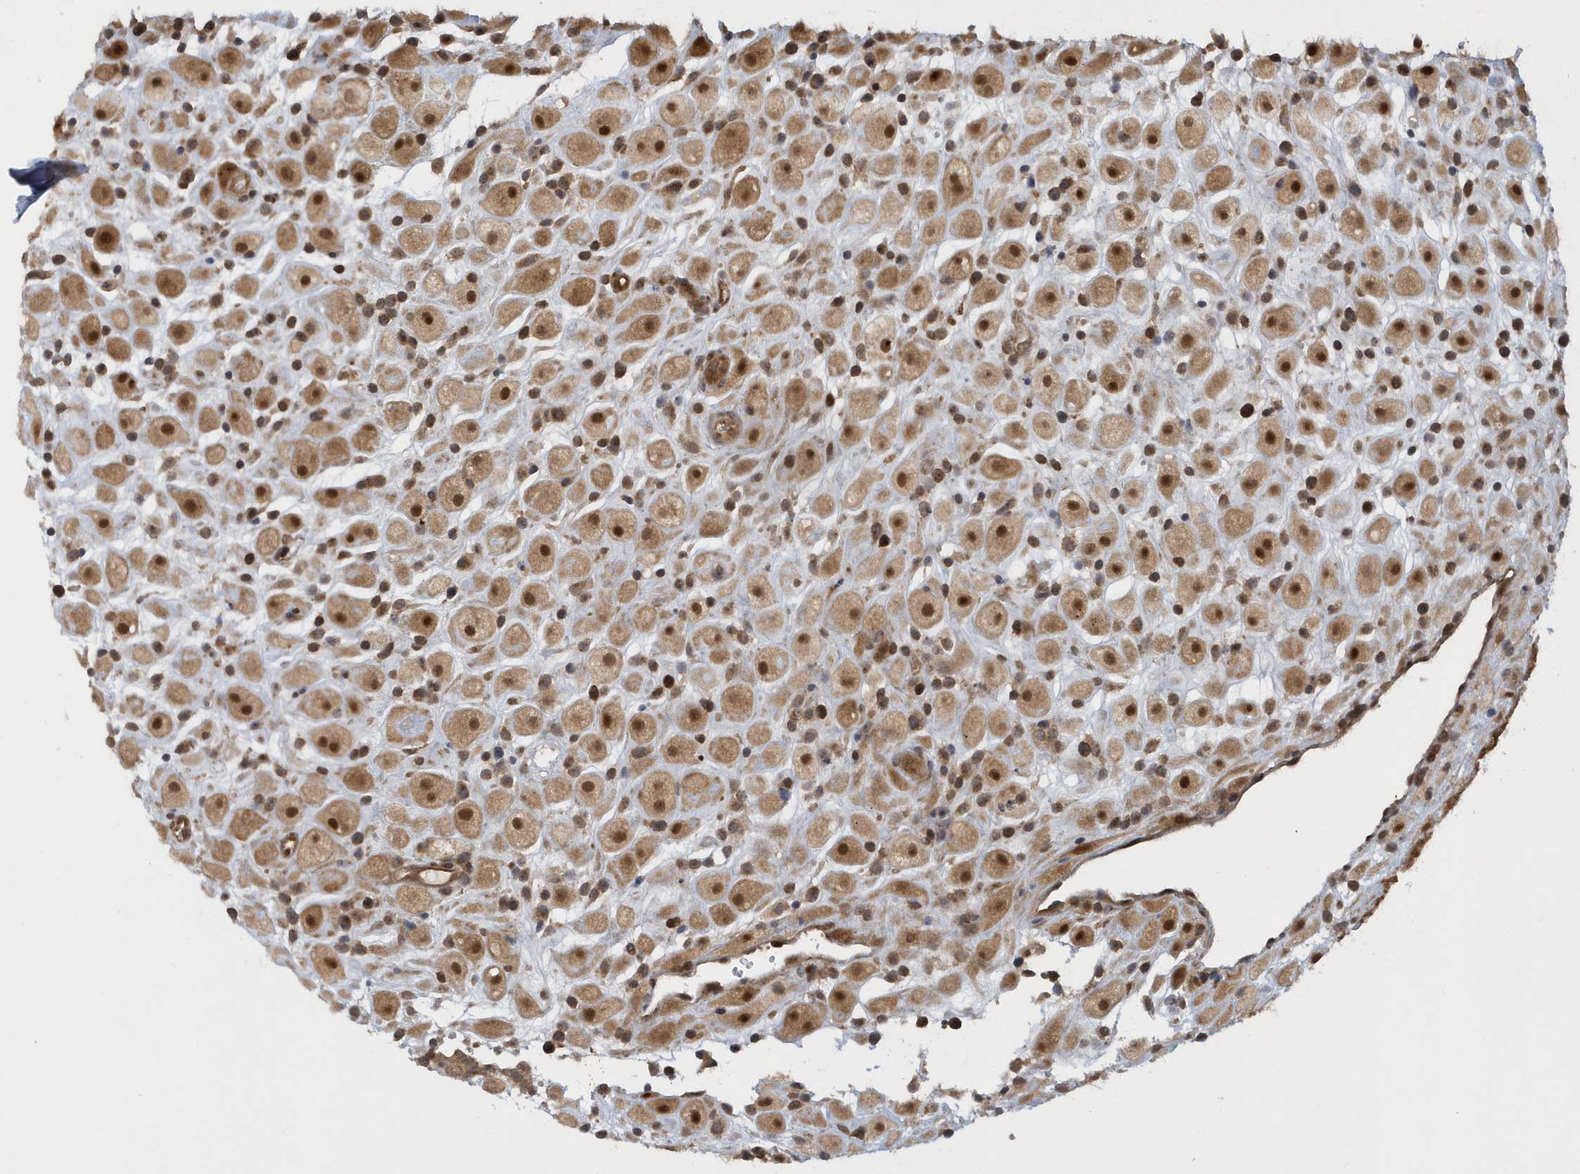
{"staining": {"intensity": "strong", "quantity": ">75%", "location": "cytoplasmic/membranous,nuclear"}, "tissue": "placenta", "cell_type": "Decidual cells", "image_type": "normal", "snomed": [{"axis": "morphology", "description": "Normal tissue, NOS"}, {"axis": "topography", "description": "Placenta"}], "caption": "Immunohistochemistry of unremarkable placenta shows high levels of strong cytoplasmic/membranous,nuclear staining in about >75% of decidual cells.", "gene": "ATG4A", "patient": {"sex": "female", "age": 35}}